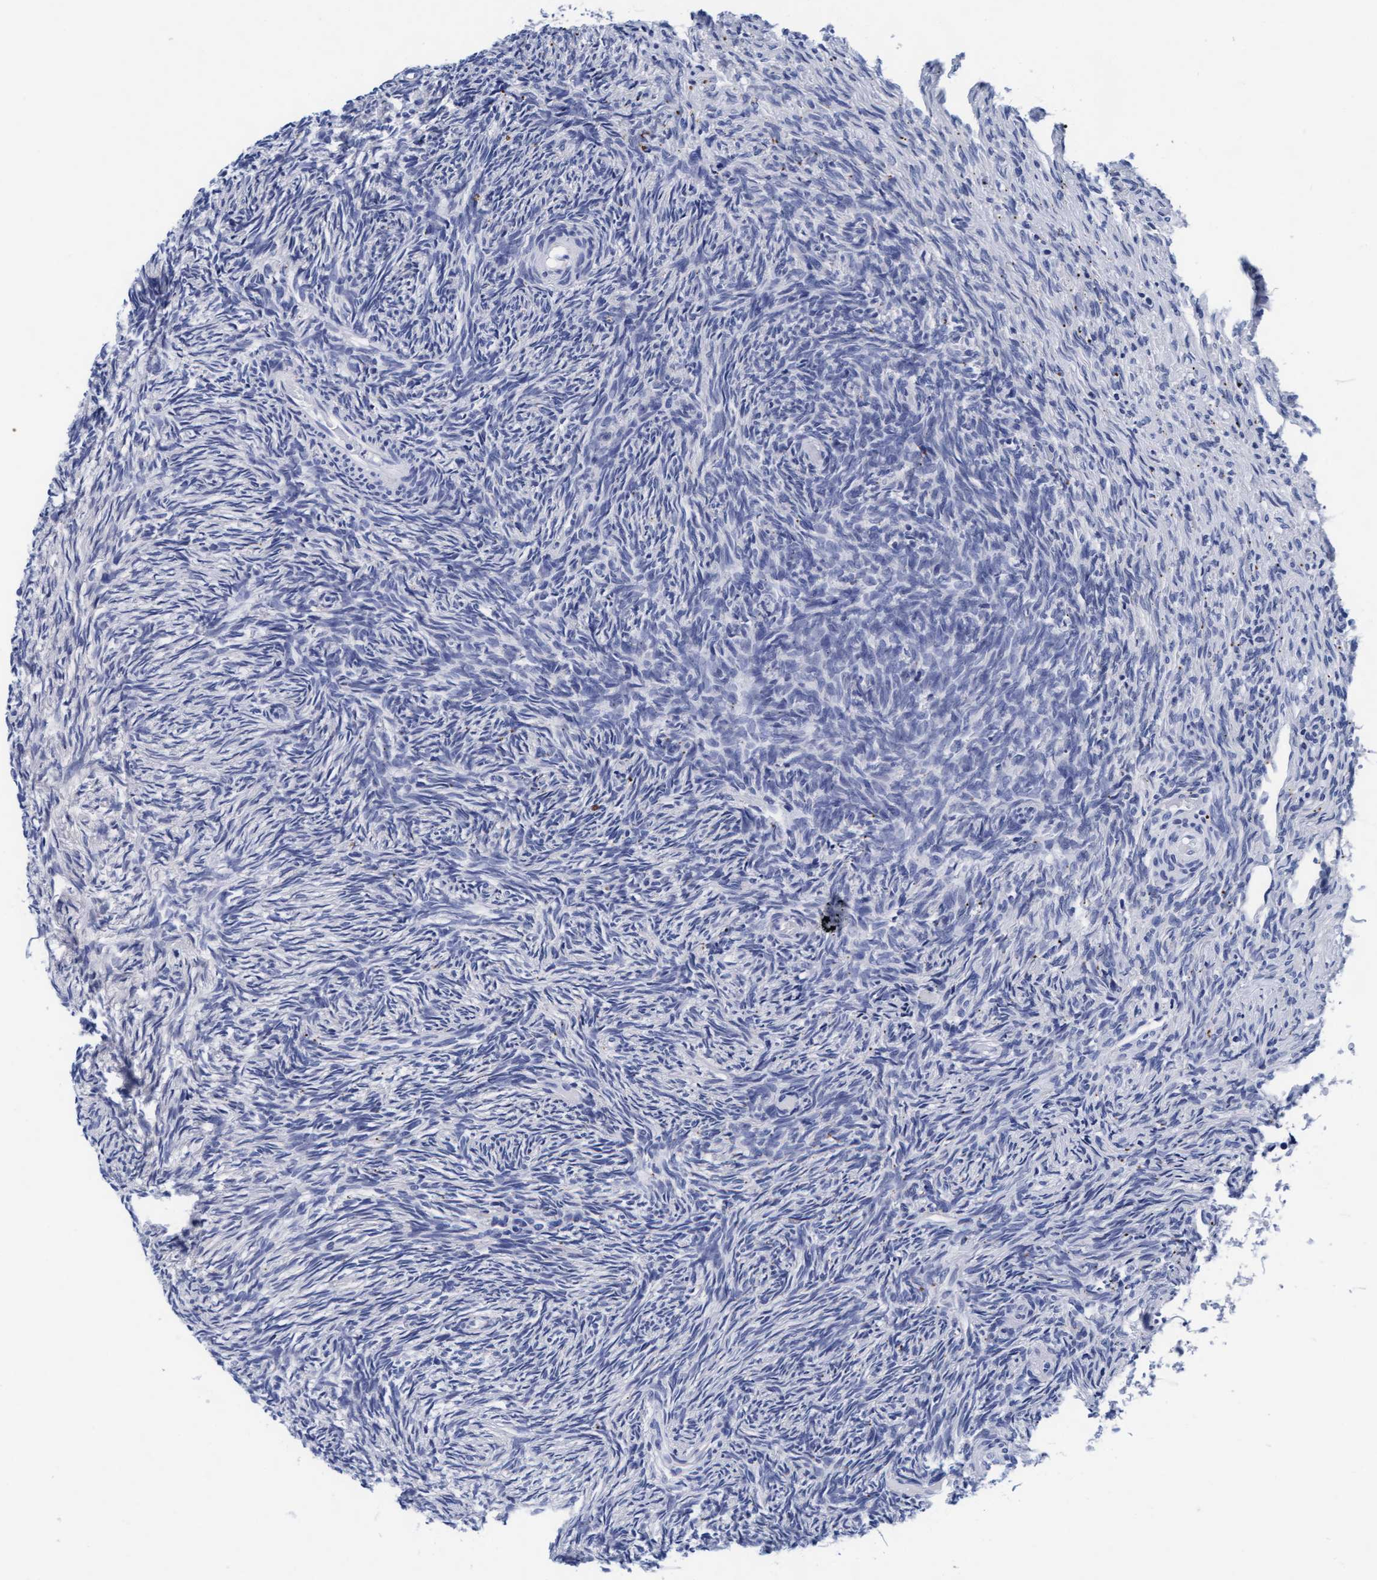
{"staining": {"intensity": "negative", "quantity": "none", "location": "none"}, "tissue": "ovary", "cell_type": "Follicle cells", "image_type": "normal", "snomed": [{"axis": "morphology", "description": "Normal tissue, NOS"}, {"axis": "topography", "description": "Ovary"}], "caption": "Protein analysis of normal ovary exhibits no significant positivity in follicle cells.", "gene": "ARSG", "patient": {"sex": "female", "age": 41}}